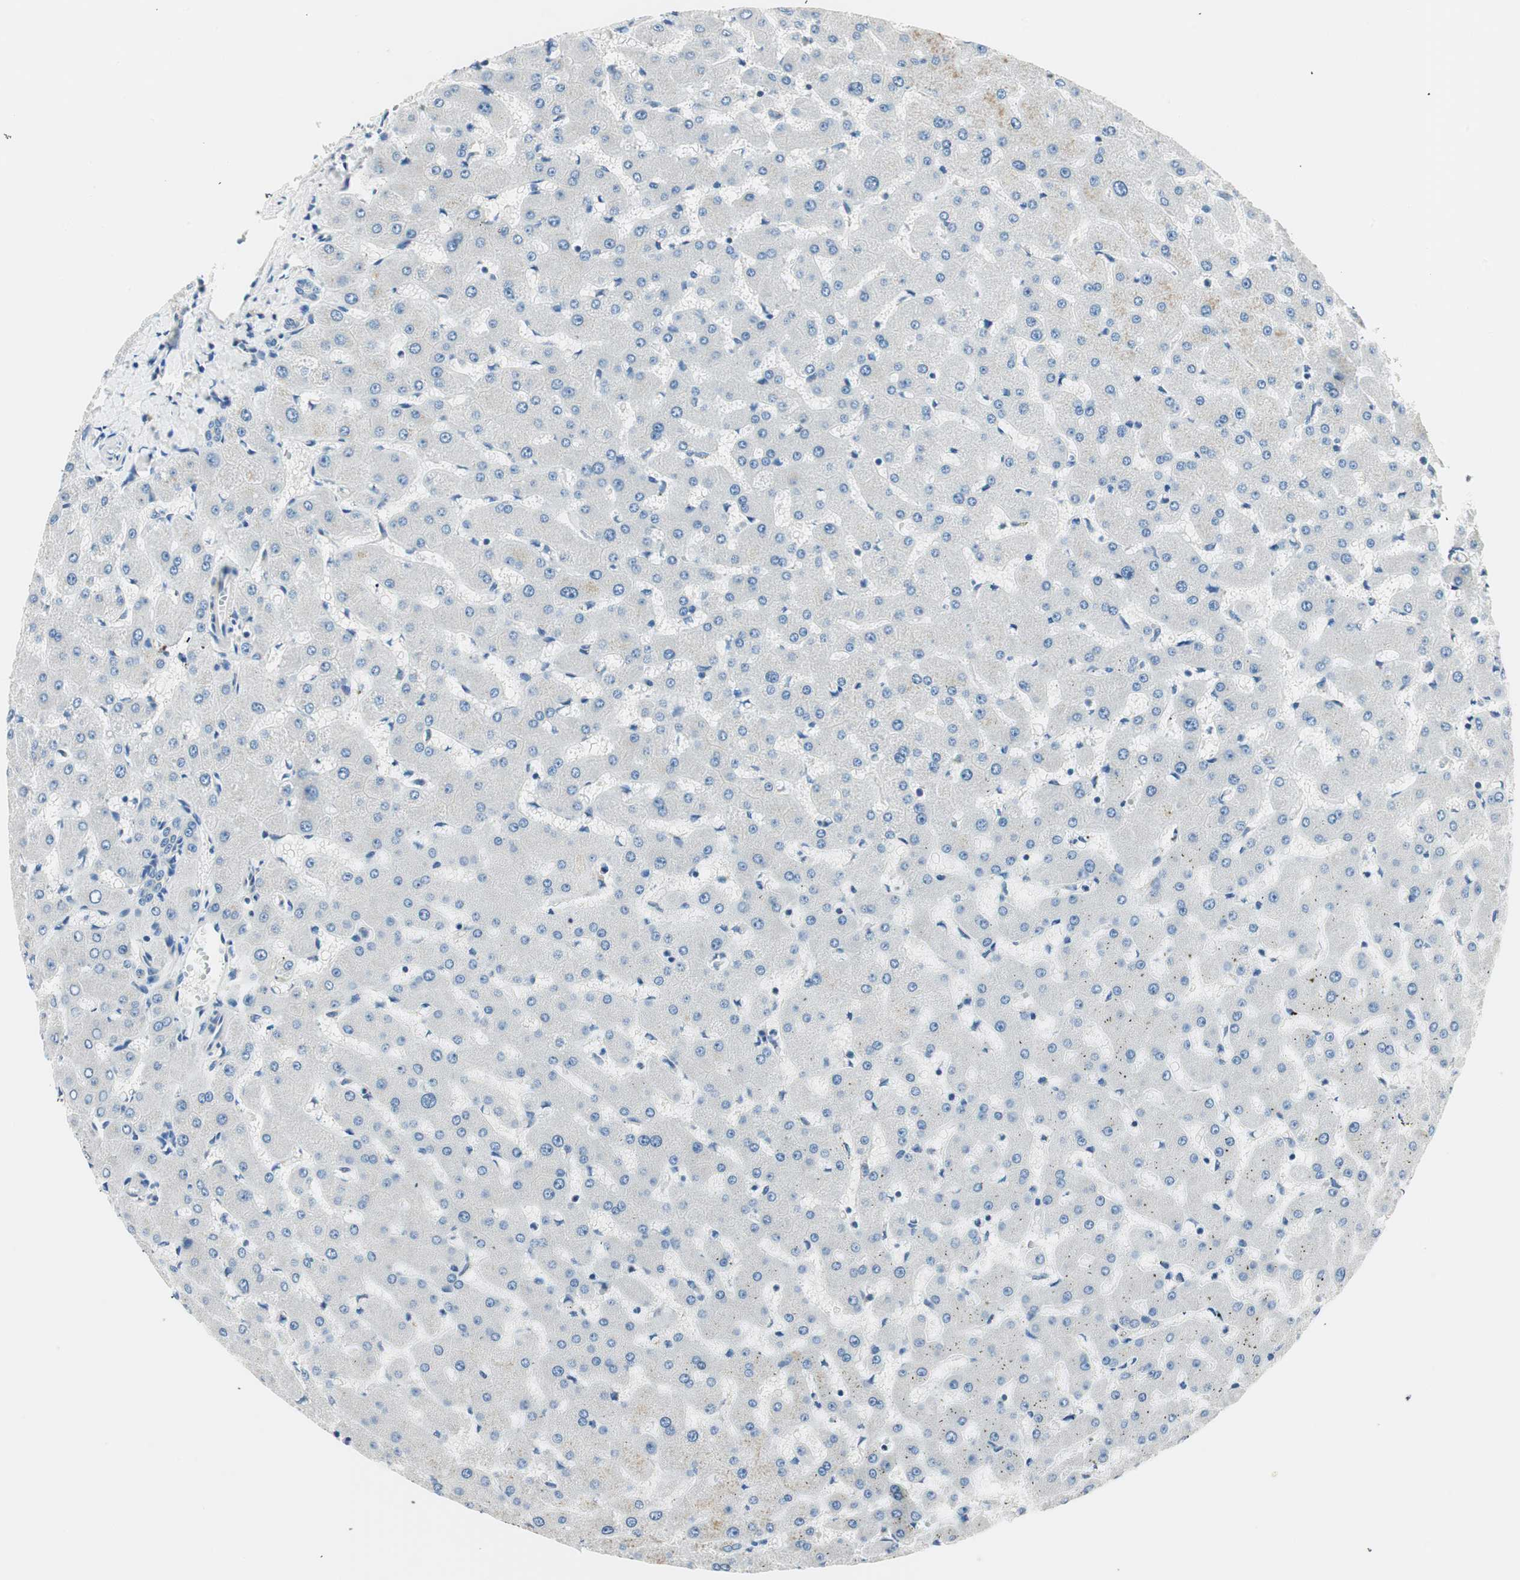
{"staining": {"intensity": "negative", "quantity": "none", "location": "none"}, "tissue": "liver", "cell_type": "Cholangiocytes", "image_type": "normal", "snomed": [{"axis": "morphology", "description": "Normal tissue, NOS"}, {"axis": "topography", "description": "Liver"}], "caption": "A high-resolution histopathology image shows IHC staining of benign liver, which reveals no significant positivity in cholangiocytes.", "gene": "TMF1", "patient": {"sex": "female", "age": 63}}